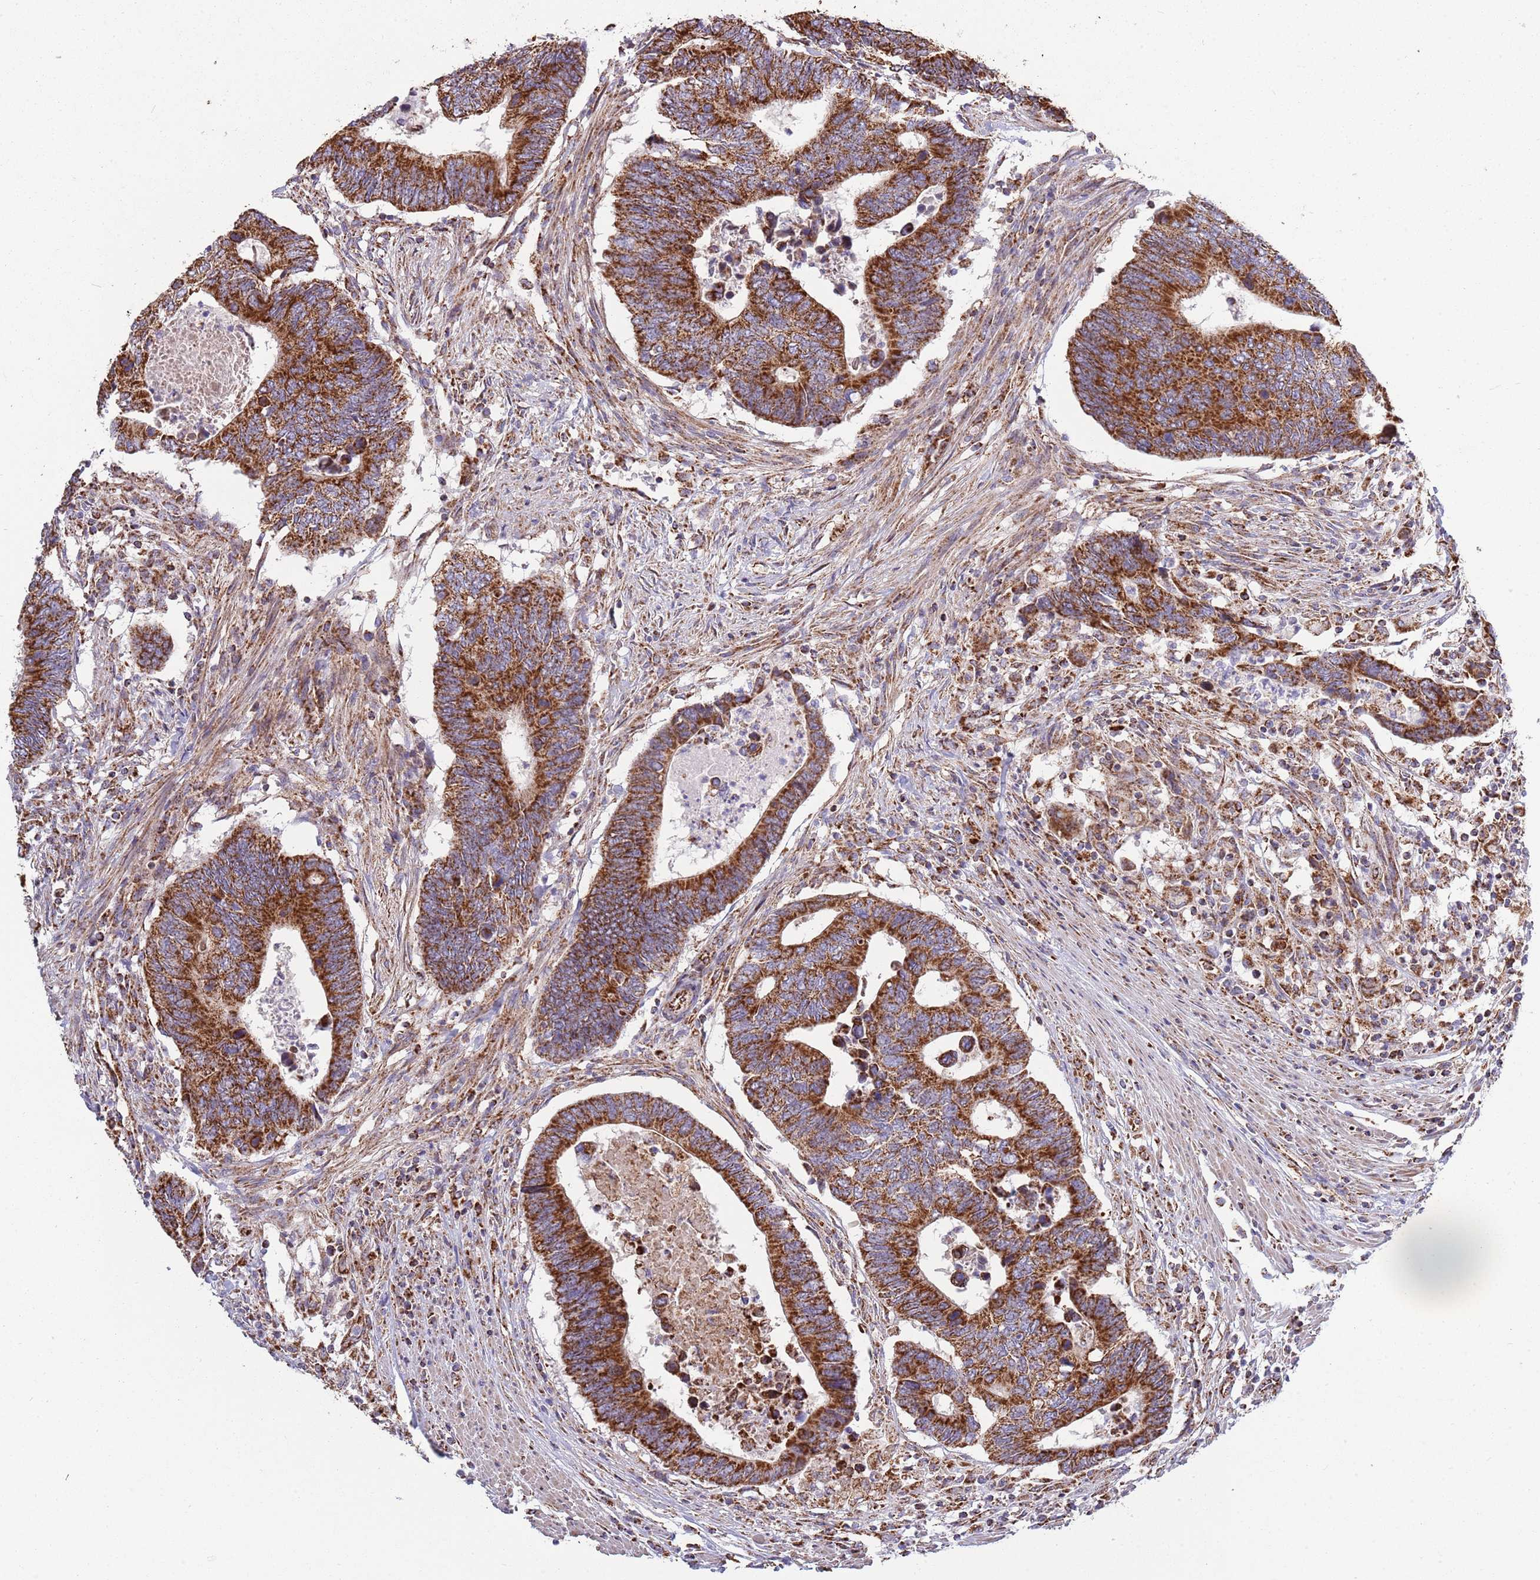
{"staining": {"intensity": "strong", "quantity": ">75%", "location": "cytoplasmic/membranous"}, "tissue": "colorectal cancer", "cell_type": "Tumor cells", "image_type": "cancer", "snomed": [{"axis": "morphology", "description": "Adenocarcinoma, NOS"}, {"axis": "topography", "description": "Colon"}], "caption": "Colorectal cancer was stained to show a protein in brown. There is high levels of strong cytoplasmic/membranous expression in approximately >75% of tumor cells.", "gene": "VPS16", "patient": {"sex": "male", "age": 87}}